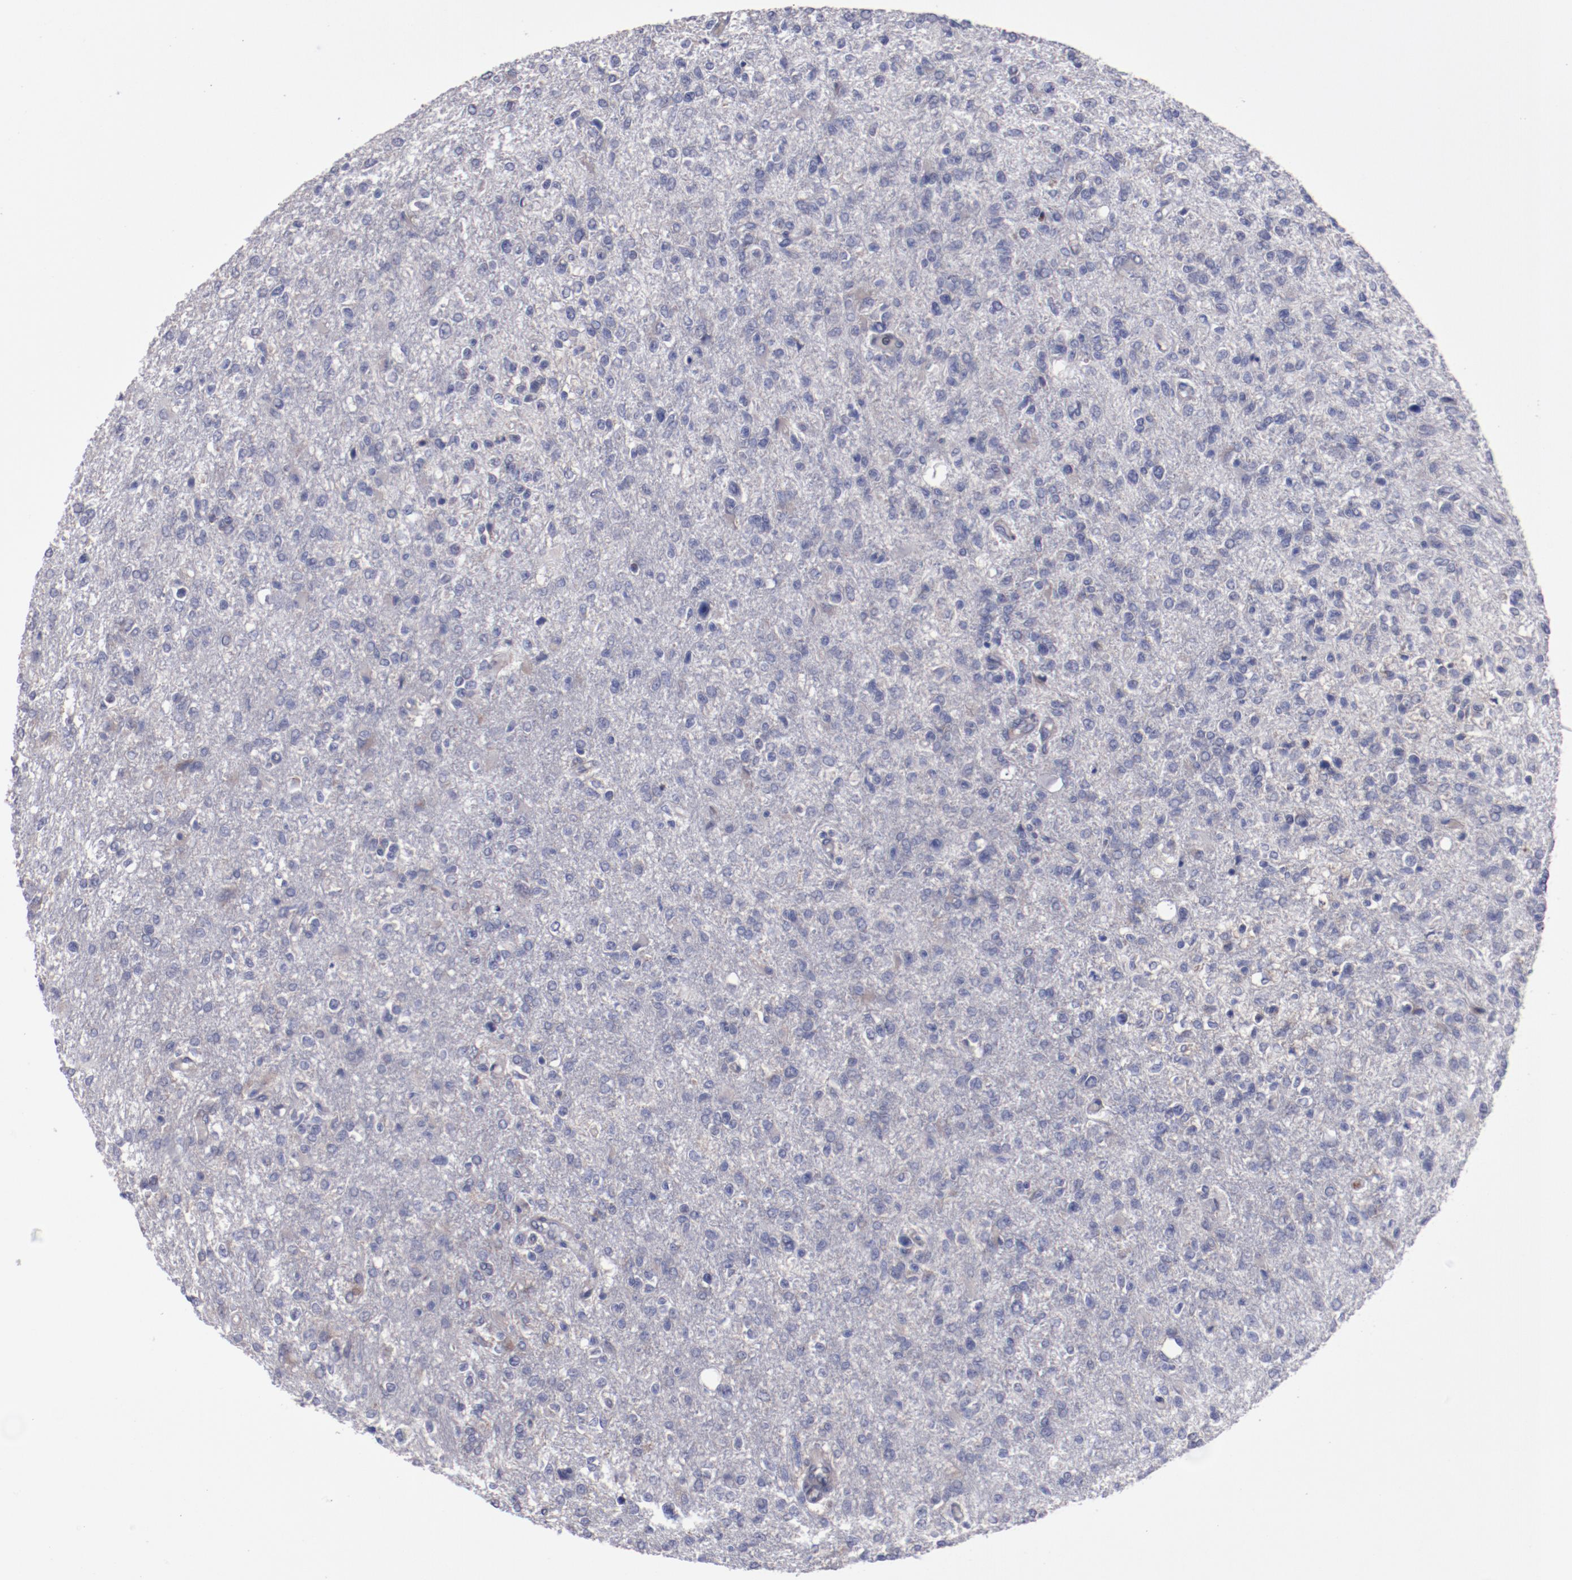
{"staining": {"intensity": "negative", "quantity": "none", "location": "none"}, "tissue": "glioma", "cell_type": "Tumor cells", "image_type": "cancer", "snomed": [{"axis": "morphology", "description": "Glioma, malignant, High grade"}, {"axis": "topography", "description": "Cerebral cortex"}], "caption": "This is a histopathology image of immunohistochemistry (IHC) staining of malignant glioma (high-grade), which shows no positivity in tumor cells.", "gene": "FGR", "patient": {"sex": "male", "age": 76}}